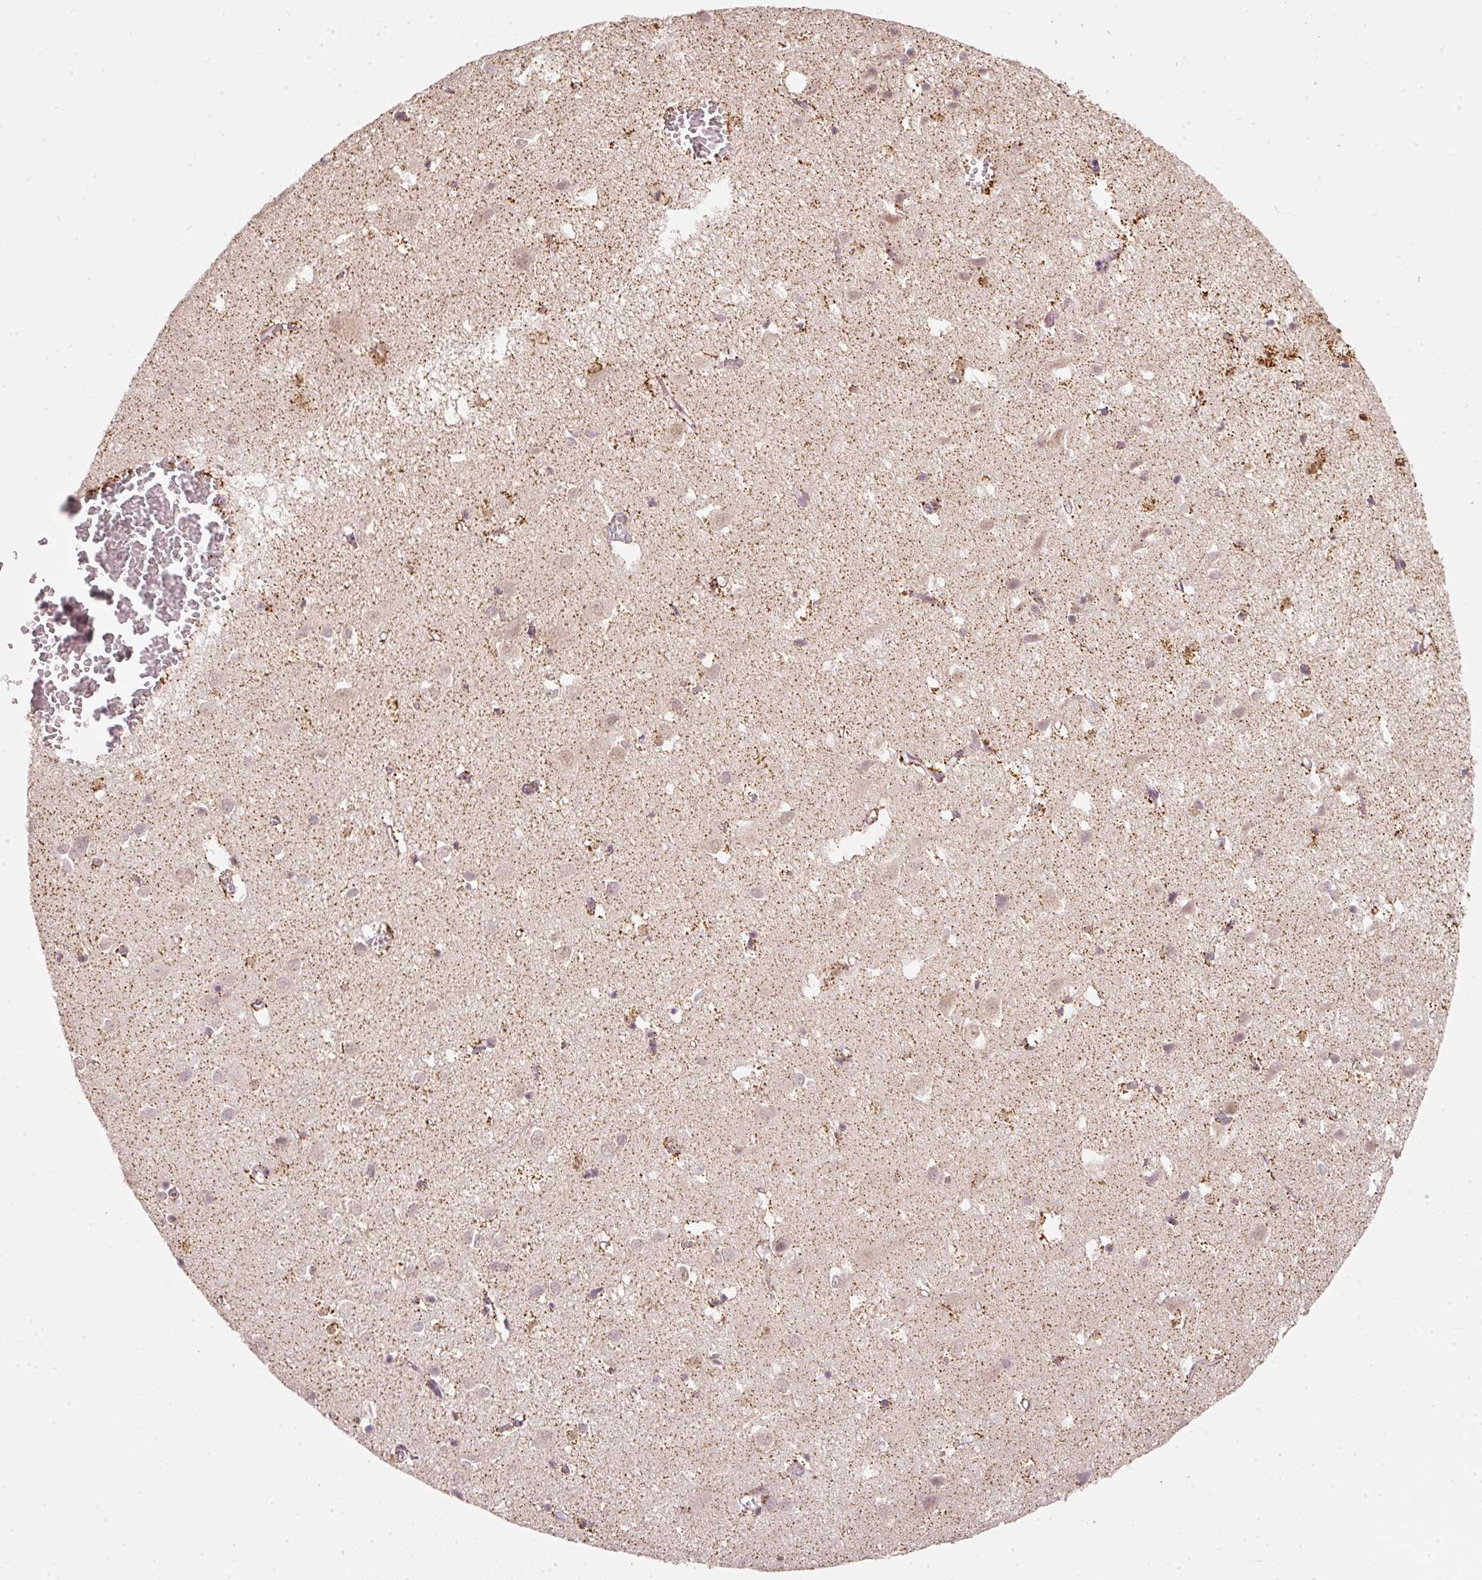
{"staining": {"intensity": "moderate", "quantity": ">75%", "location": "cytoplasmic/membranous"}, "tissue": "cerebral cortex", "cell_type": "Endothelial cells", "image_type": "normal", "snomed": [{"axis": "morphology", "description": "Normal tissue, NOS"}, {"axis": "topography", "description": "Cerebral cortex"}], "caption": "Immunohistochemical staining of normal human cerebral cortex demonstrates >75% levels of moderate cytoplasmic/membranous protein positivity in approximately >75% of endothelial cells.", "gene": "FSTL3", "patient": {"sex": "male", "age": 70}}